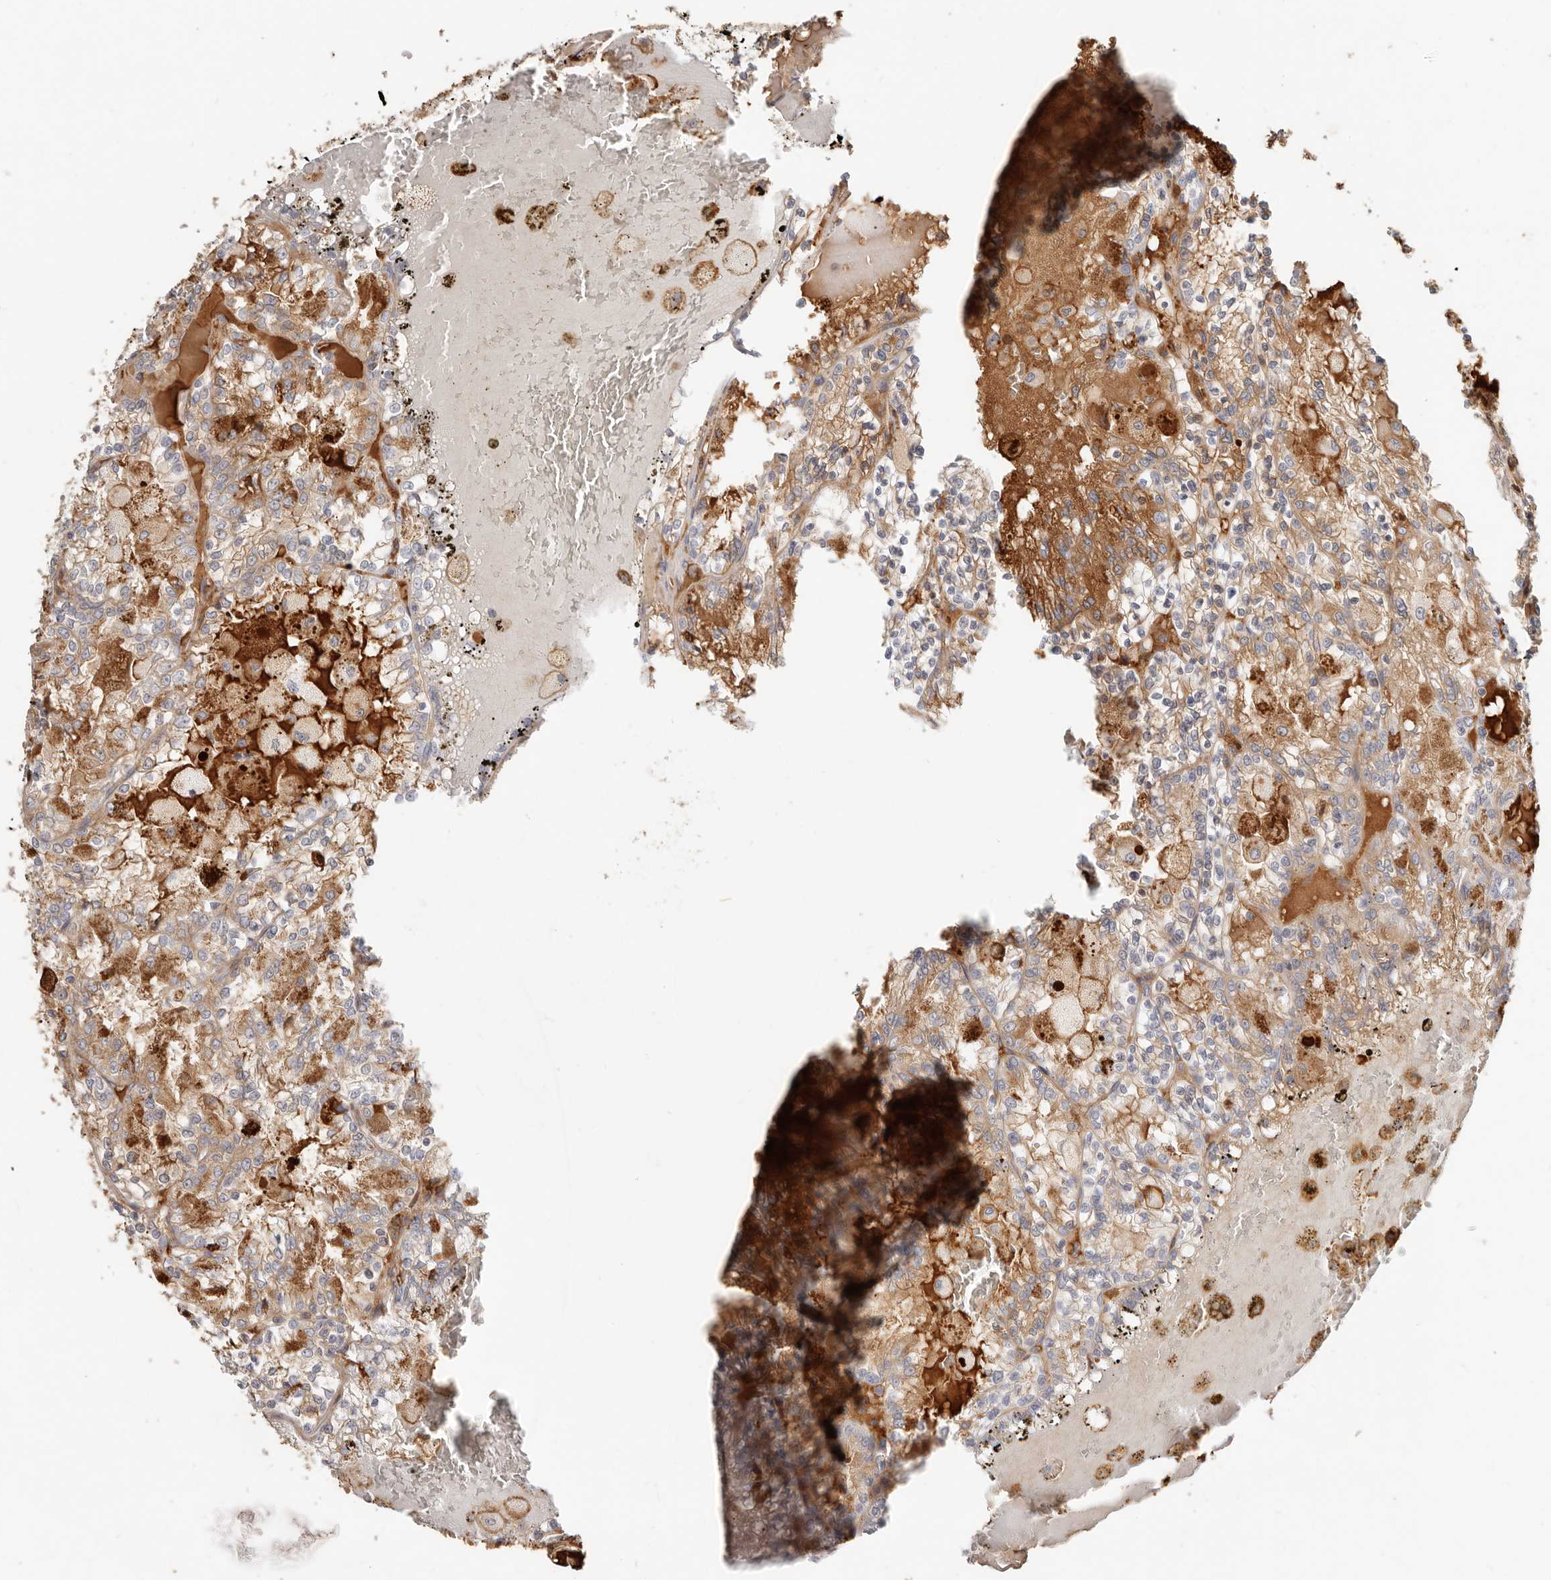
{"staining": {"intensity": "moderate", "quantity": "25%-75%", "location": "cytoplasmic/membranous"}, "tissue": "renal cancer", "cell_type": "Tumor cells", "image_type": "cancer", "snomed": [{"axis": "morphology", "description": "Adenocarcinoma, NOS"}, {"axis": "topography", "description": "Kidney"}], "caption": "This histopathology image shows immunohistochemistry staining of human renal cancer, with medium moderate cytoplasmic/membranous staining in approximately 25%-75% of tumor cells.", "gene": "MTFR2", "patient": {"sex": "female", "age": 56}}